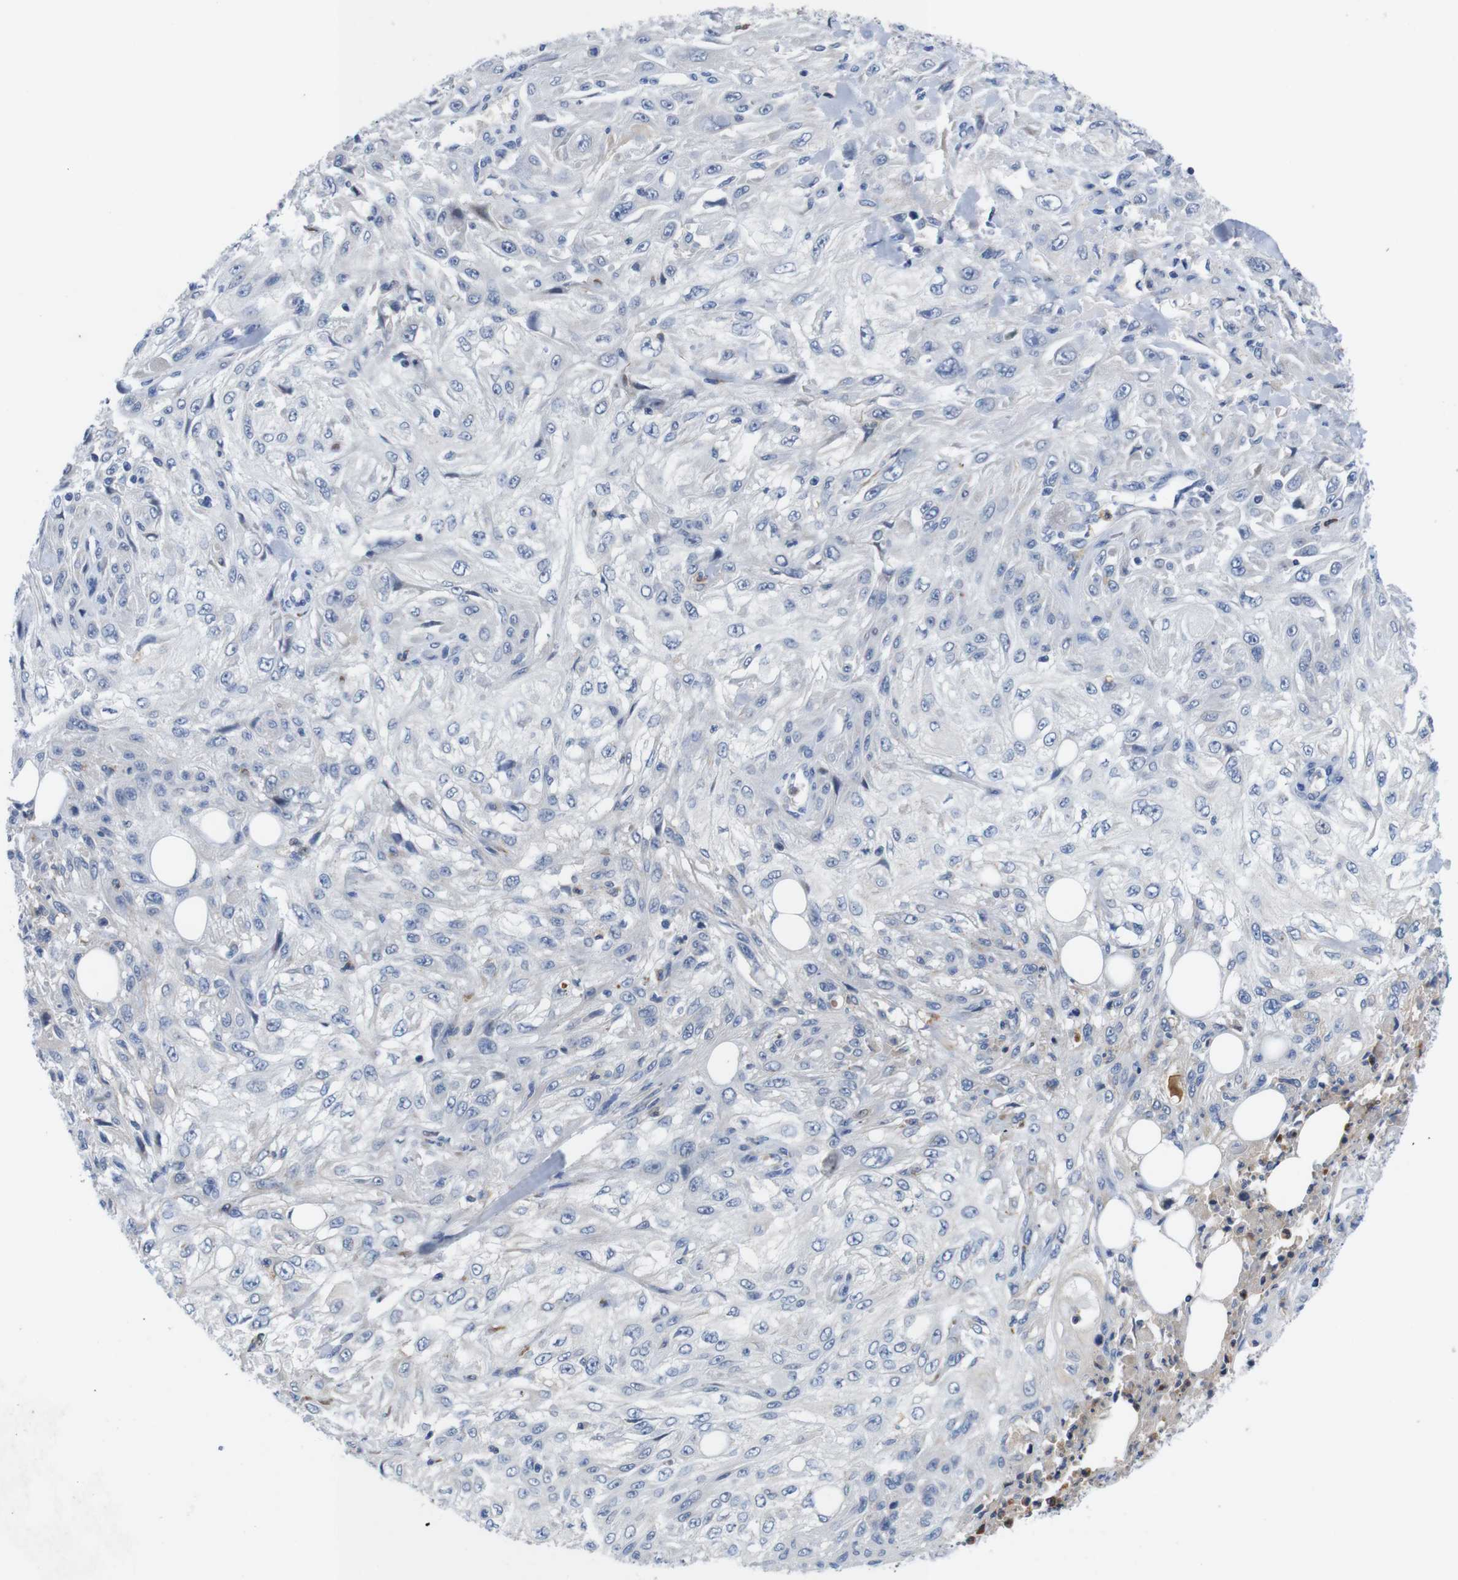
{"staining": {"intensity": "negative", "quantity": "none", "location": "none"}, "tissue": "skin cancer", "cell_type": "Tumor cells", "image_type": "cancer", "snomed": [{"axis": "morphology", "description": "Squamous cell carcinoma, NOS"}, {"axis": "topography", "description": "Skin"}], "caption": "Immunohistochemical staining of skin cancer reveals no significant positivity in tumor cells.", "gene": "C1RL", "patient": {"sex": "male", "age": 75}}